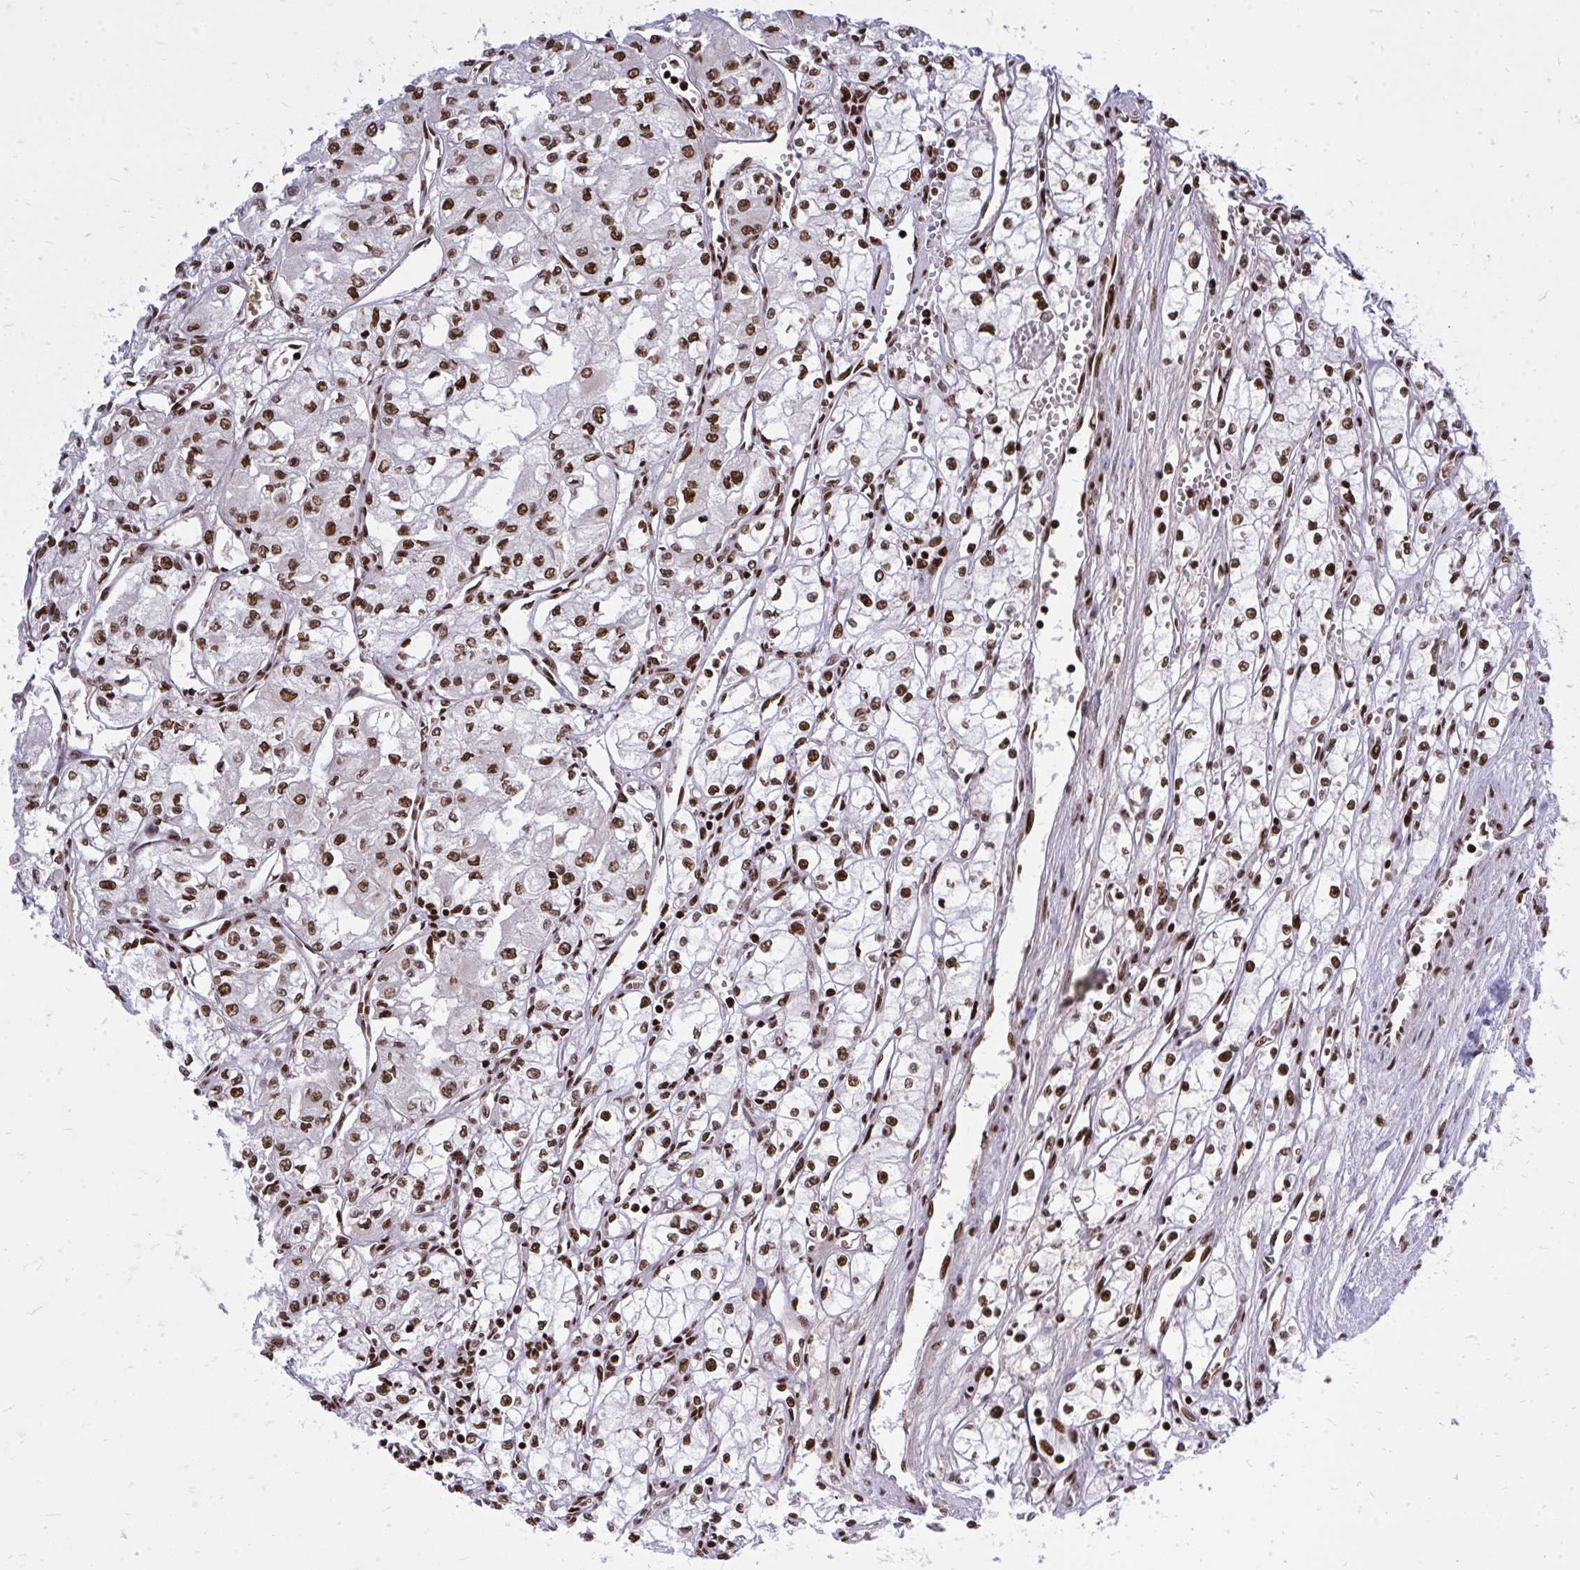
{"staining": {"intensity": "strong", "quantity": ">75%", "location": "nuclear"}, "tissue": "renal cancer", "cell_type": "Tumor cells", "image_type": "cancer", "snomed": [{"axis": "morphology", "description": "Adenocarcinoma, NOS"}, {"axis": "topography", "description": "Kidney"}], "caption": "This is a histology image of immunohistochemistry (IHC) staining of renal cancer (adenocarcinoma), which shows strong staining in the nuclear of tumor cells.", "gene": "TBL1Y", "patient": {"sex": "male", "age": 59}}